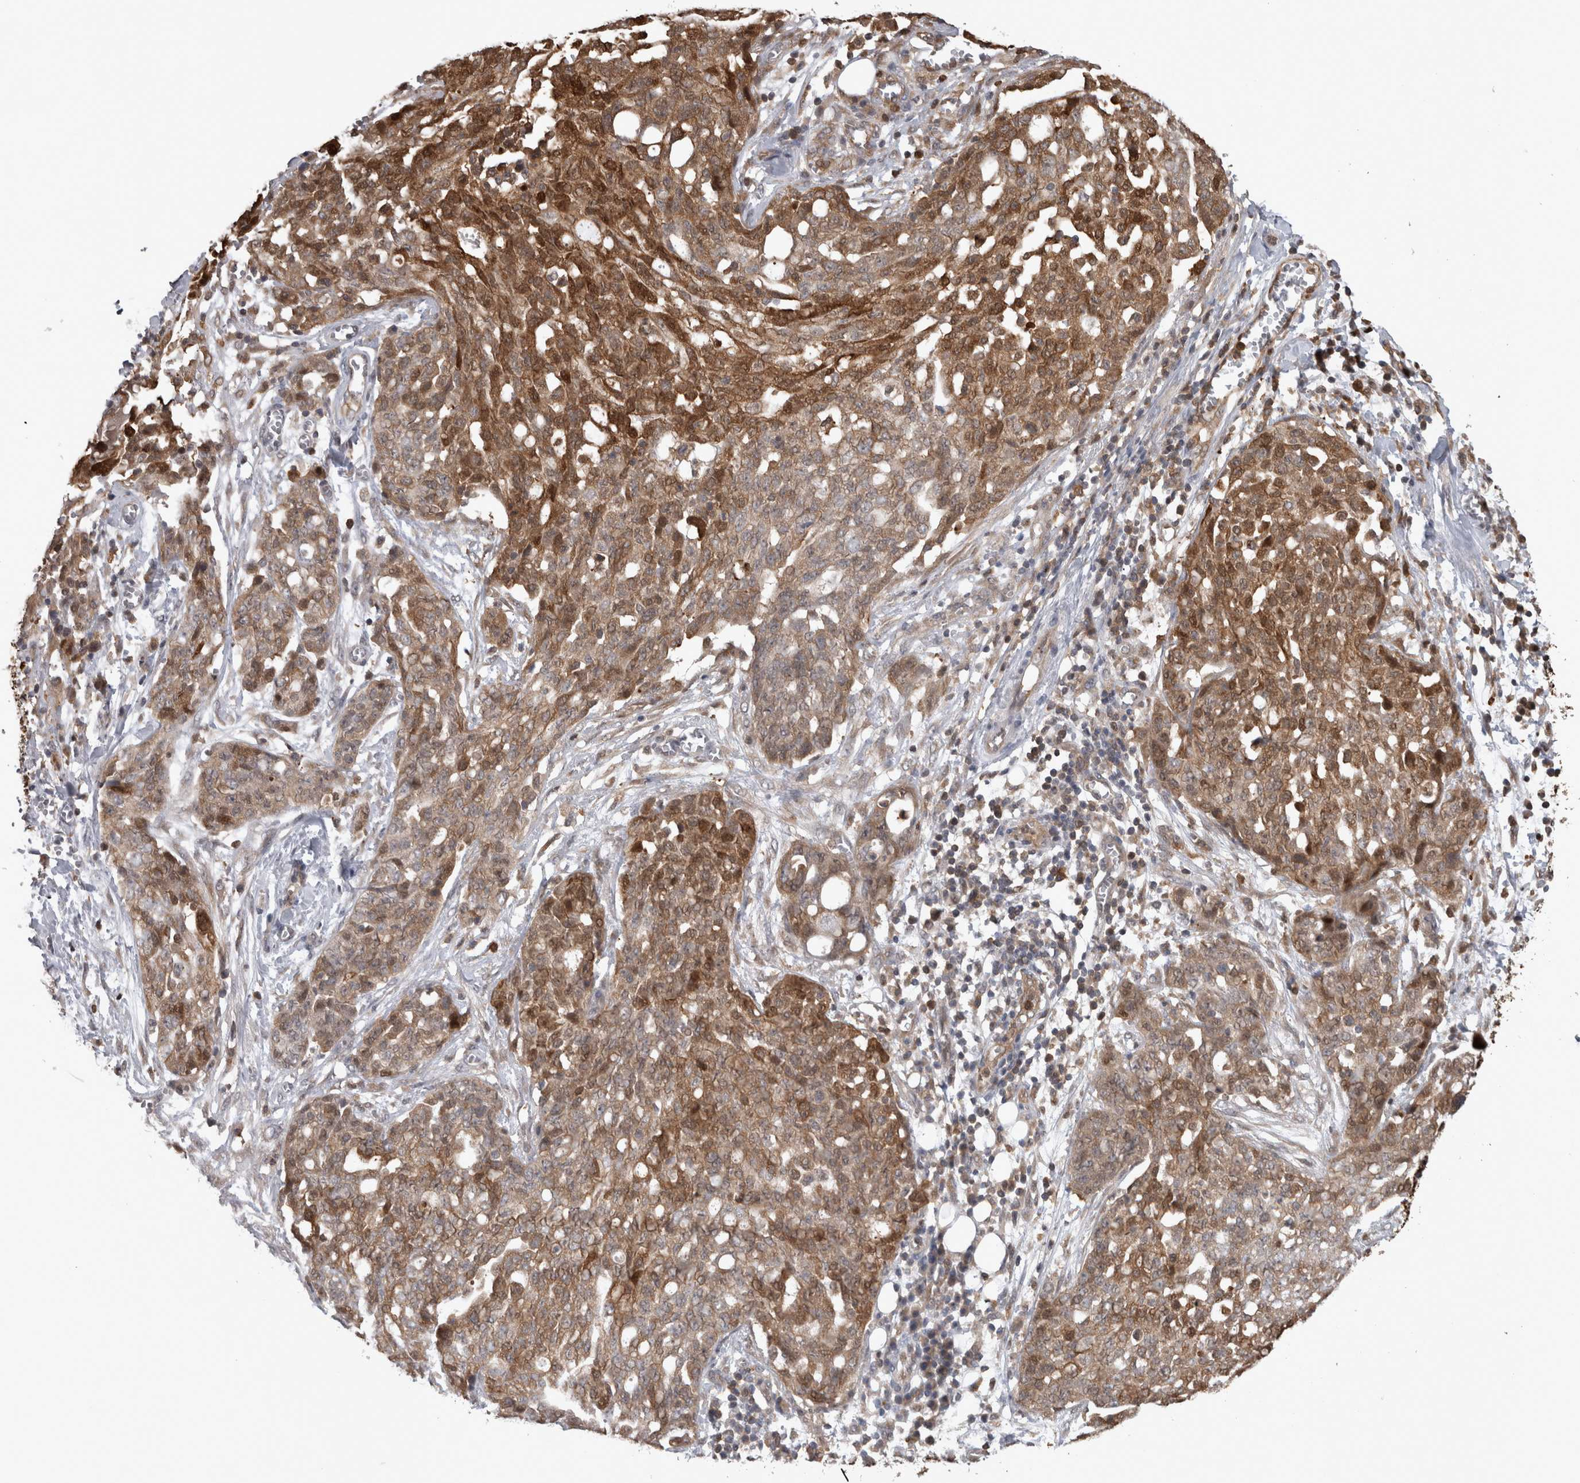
{"staining": {"intensity": "moderate", "quantity": ">75%", "location": "cytoplasmic/membranous,nuclear"}, "tissue": "ovarian cancer", "cell_type": "Tumor cells", "image_type": "cancer", "snomed": [{"axis": "morphology", "description": "Cystadenocarcinoma, serous, NOS"}, {"axis": "topography", "description": "Soft tissue"}, {"axis": "topography", "description": "Ovary"}], "caption": "Immunohistochemical staining of human ovarian serous cystadenocarcinoma exhibits medium levels of moderate cytoplasmic/membranous and nuclear protein staining in about >75% of tumor cells.", "gene": "USH1G", "patient": {"sex": "female", "age": 57}}